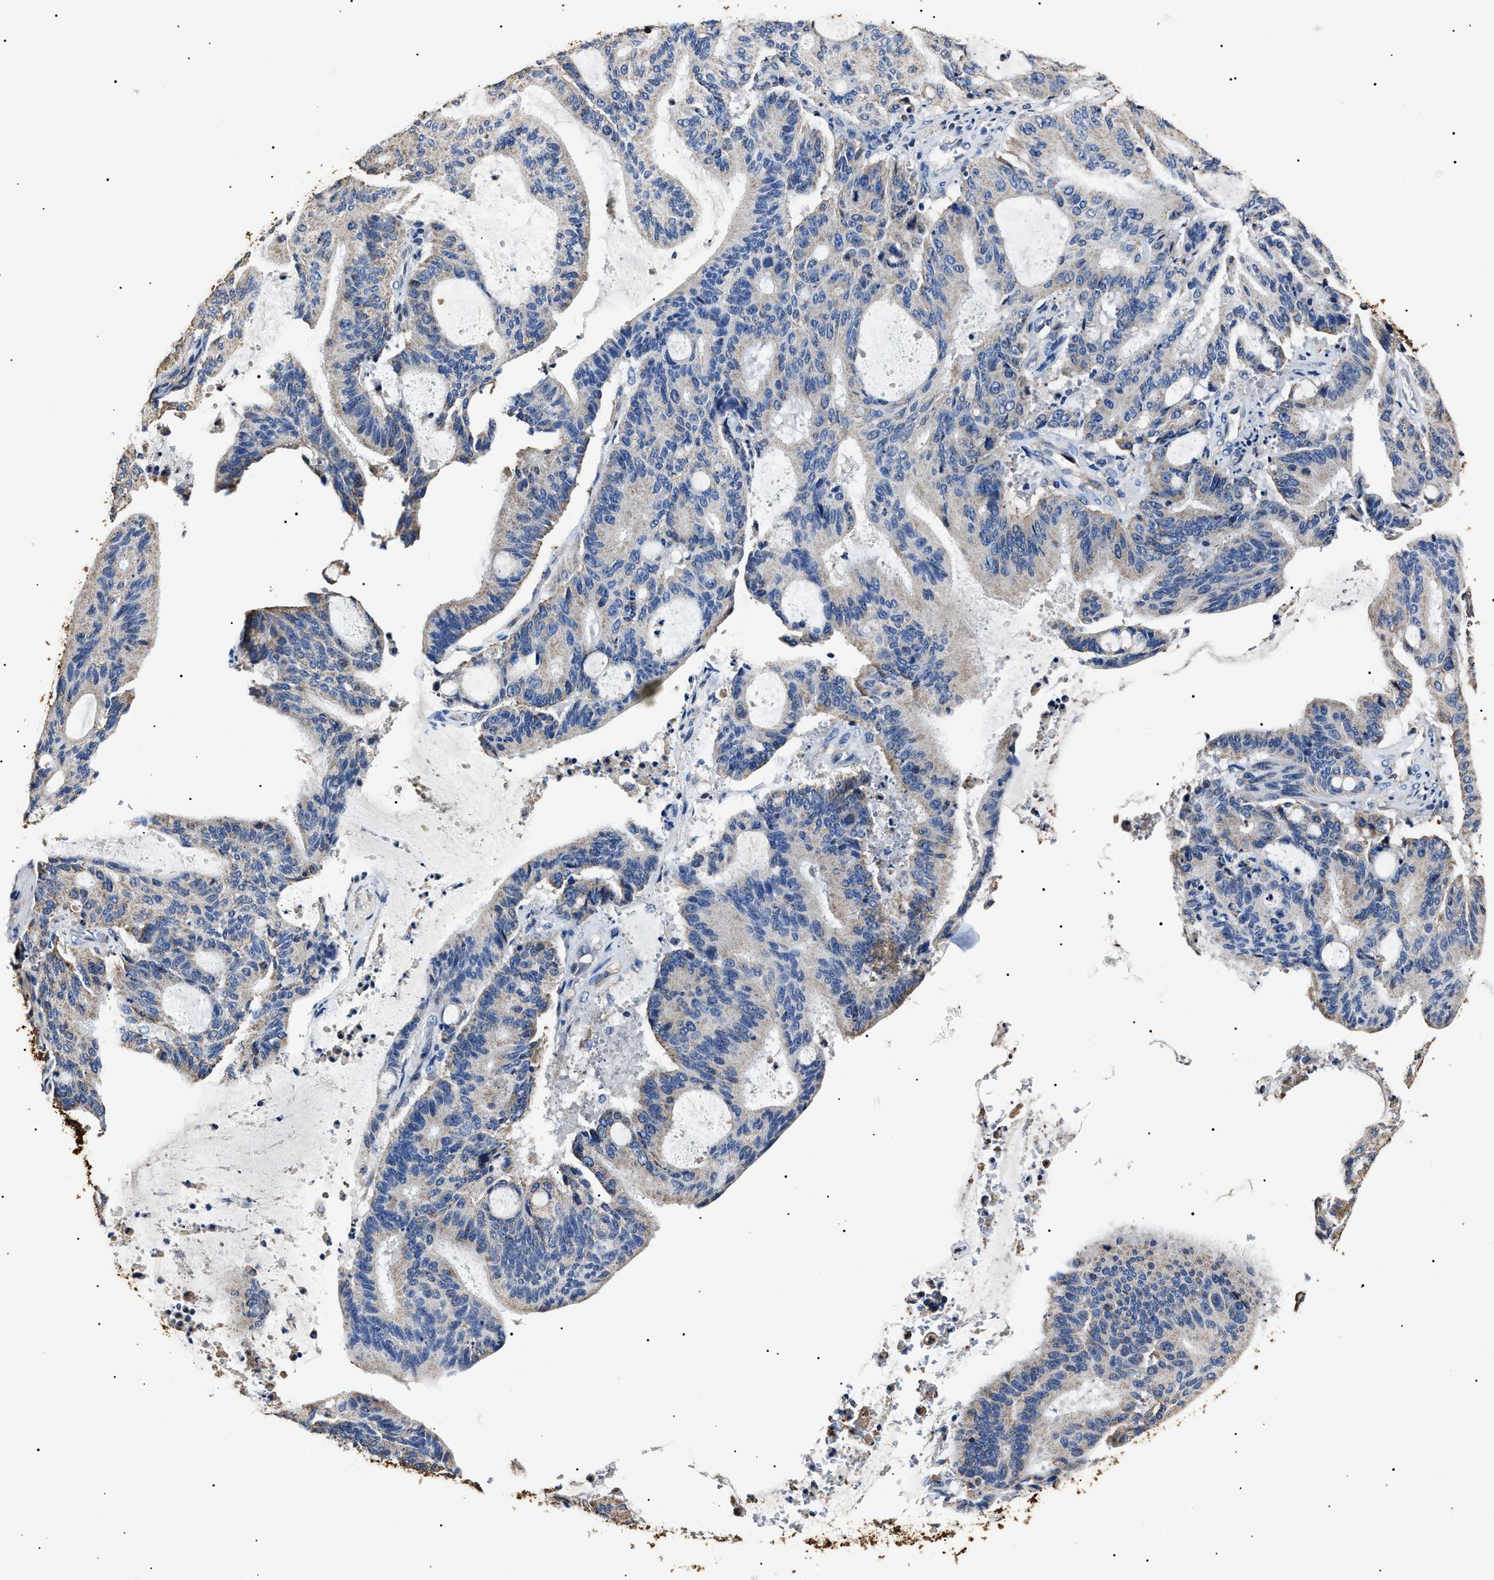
{"staining": {"intensity": "weak", "quantity": "<25%", "location": "cytoplasmic/membranous"}, "tissue": "liver cancer", "cell_type": "Tumor cells", "image_type": "cancer", "snomed": [{"axis": "morphology", "description": "Cholangiocarcinoma"}, {"axis": "topography", "description": "Liver"}], "caption": "The photomicrograph demonstrates no staining of tumor cells in cholangiocarcinoma (liver).", "gene": "ALDH1A1", "patient": {"sex": "female", "age": 73}}